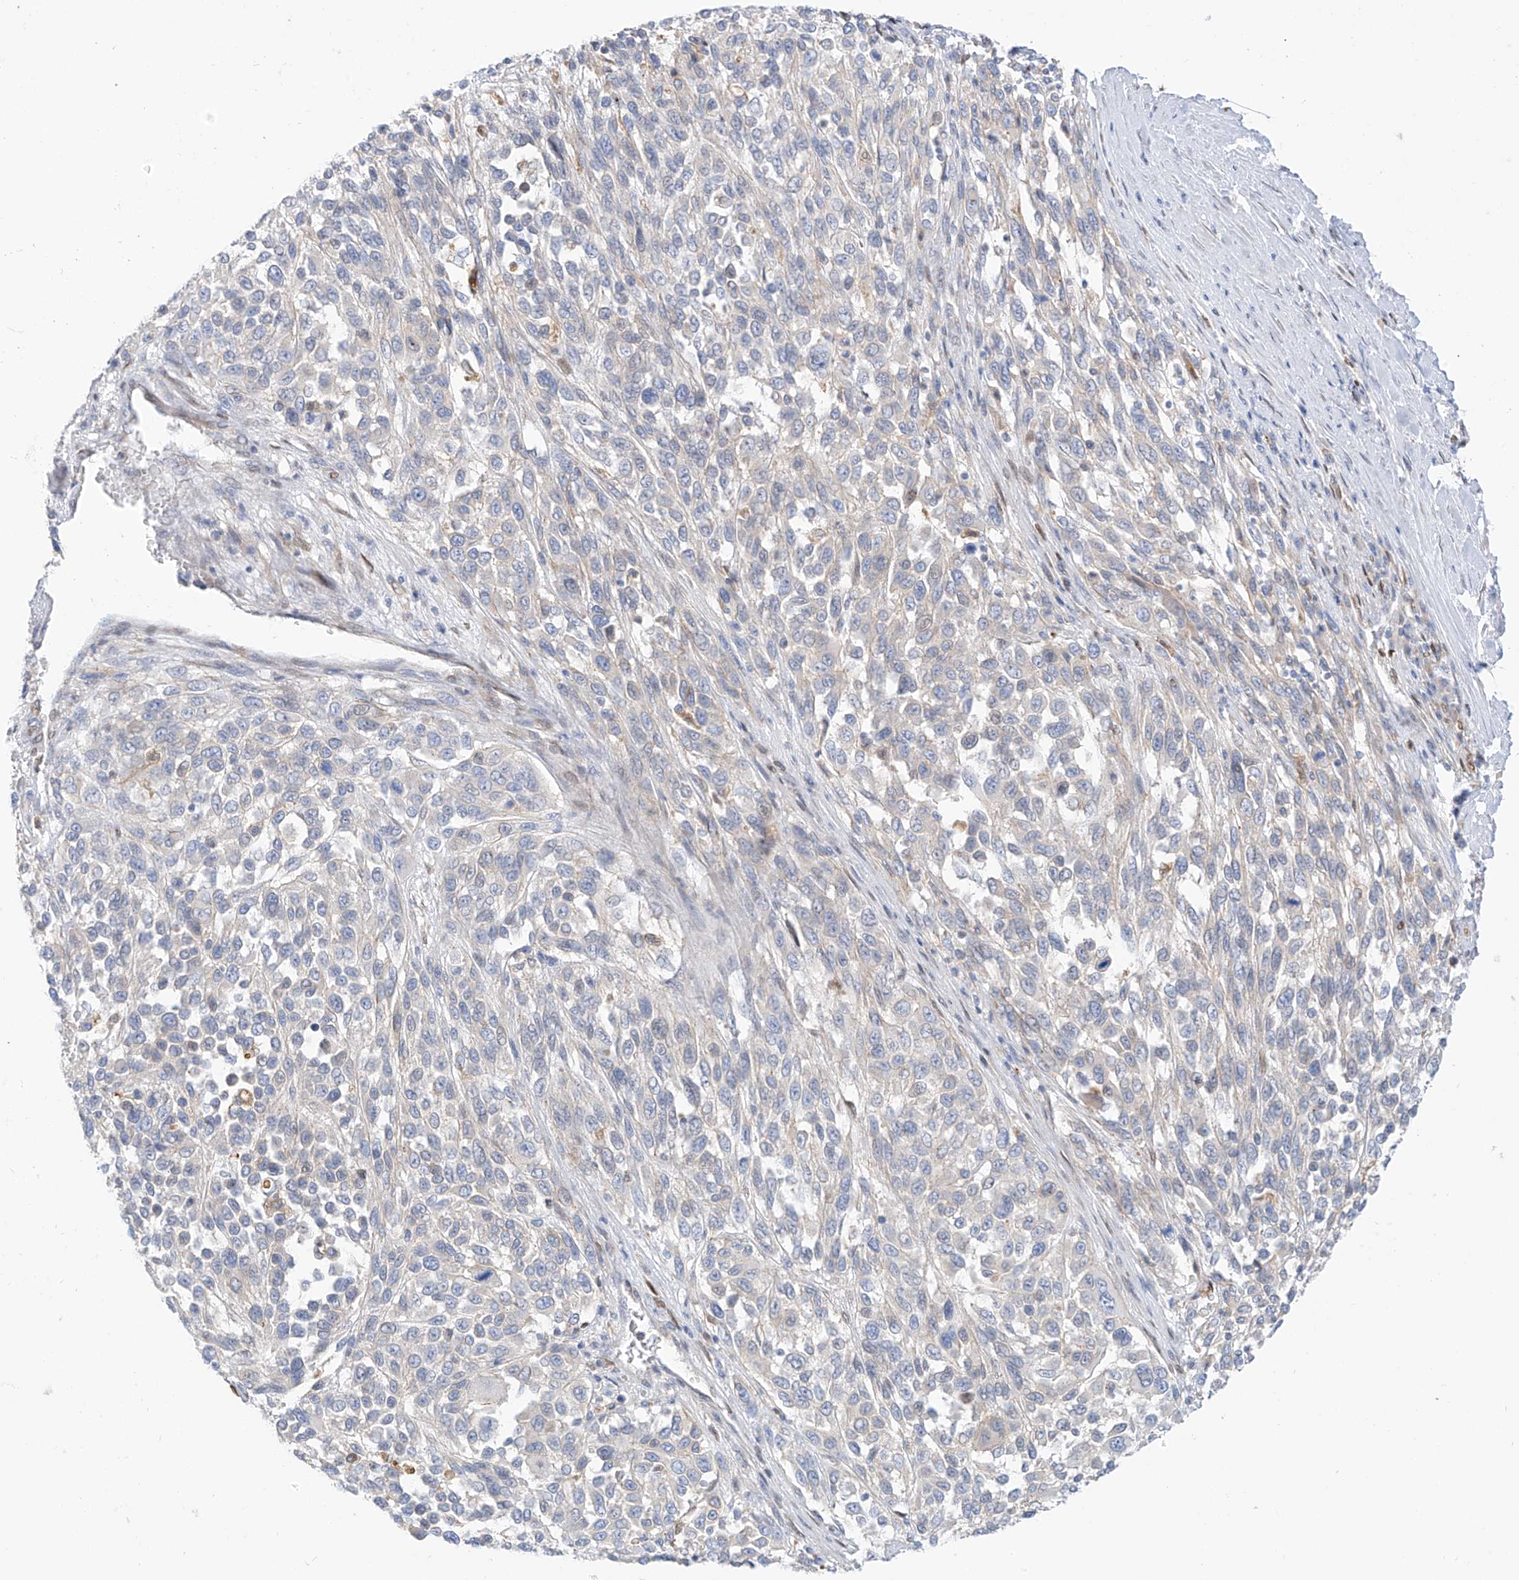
{"staining": {"intensity": "negative", "quantity": "none", "location": "none"}, "tissue": "melanoma", "cell_type": "Tumor cells", "image_type": "cancer", "snomed": [{"axis": "morphology", "description": "Malignant melanoma, Metastatic site"}, {"axis": "topography", "description": "Lymph node"}], "caption": "The image displays no significant expression in tumor cells of malignant melanoma (metastatic site).", "gene": "PCYOX1", "patient": {"sex": "male", "age": 61}}